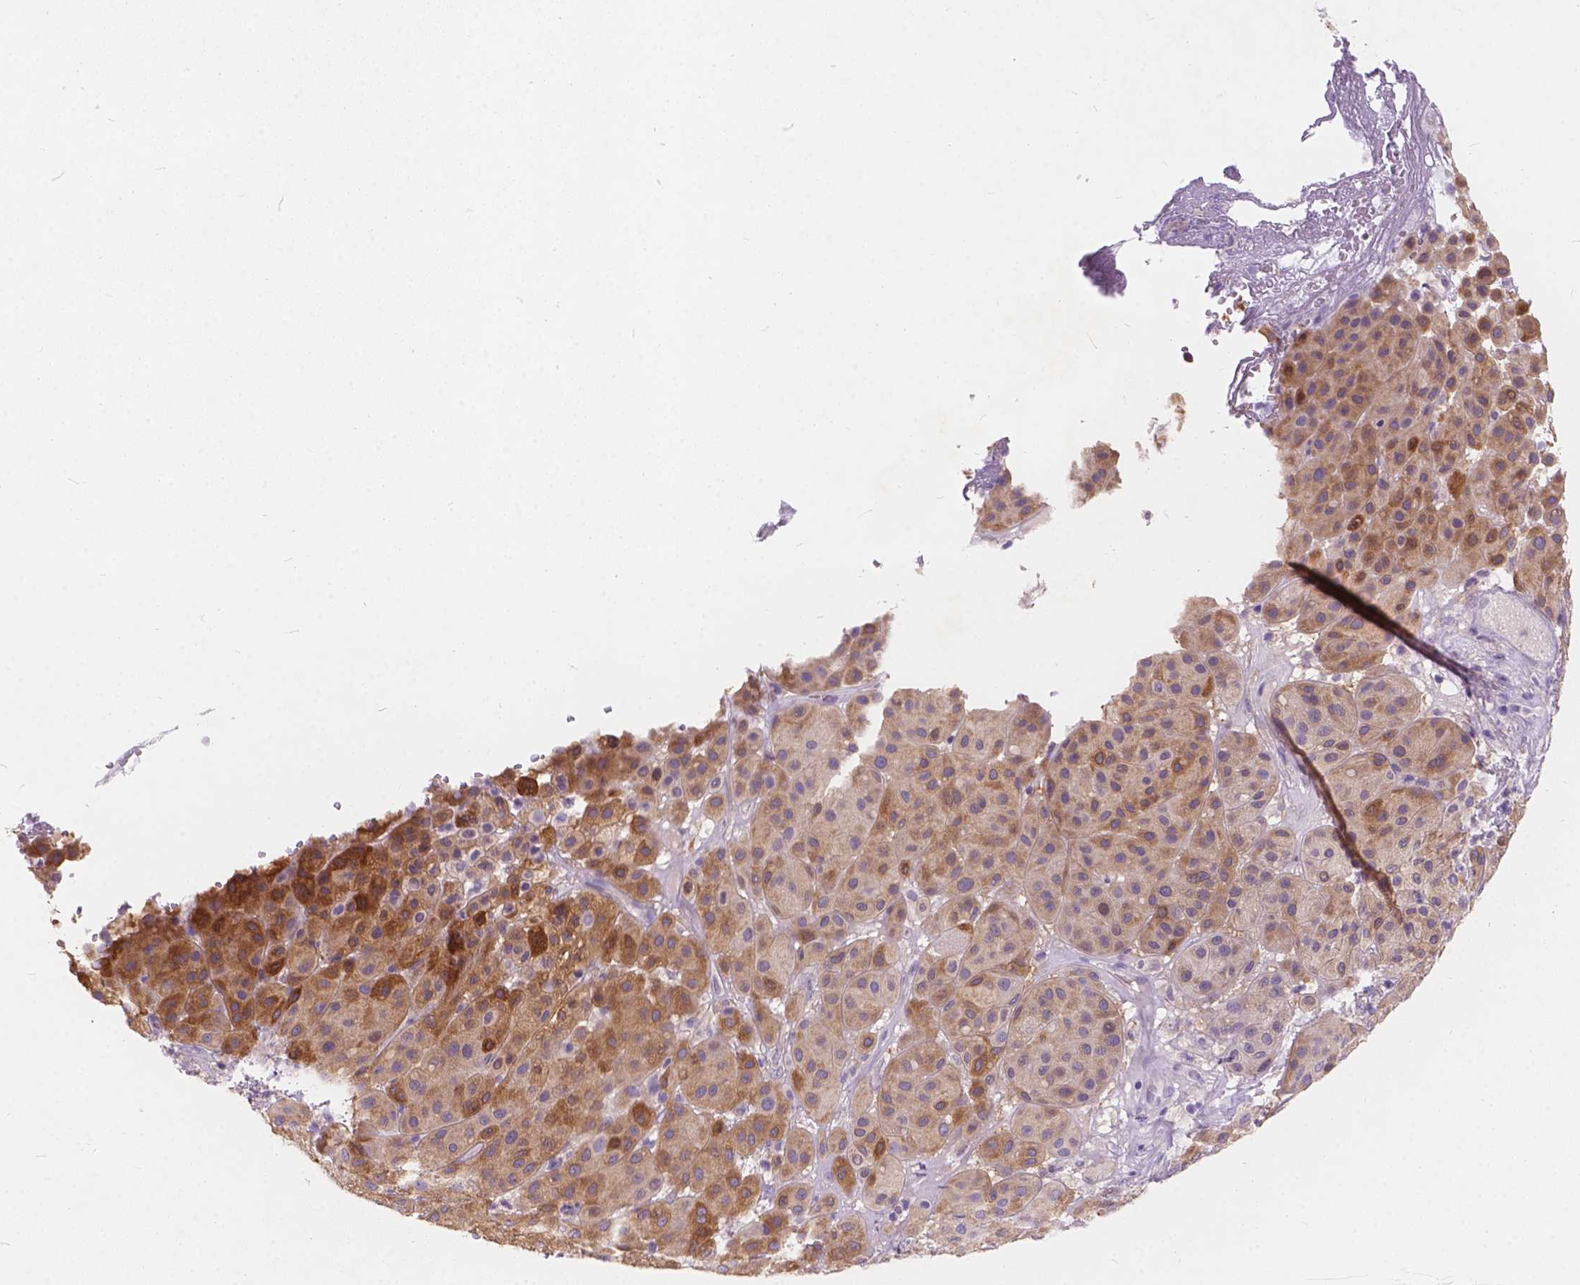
{"staining": {"intensity": "weak", "quantity": ">75%", "location": "cytoplasmic/membranous"}, "tissue": "melanoma", "cell_type": "Tumor cells", "image_type": "cancer", "snomed": [{"axis": "morphology", "description": "Malignant melanoma, Metastatic site"}, {"axis": "topography", "description": "Smooth muscle"}], "caption": "Tumor cells exhibit low levels of weak cytoplasmic/membranous positivity in approximately >75% of cells in malignant melanoma (metastatic site). The staining was performed using DAB, with brown indicating positive protein expression. Nuclei are stained blue with hematoxylin.", "gene": "PEX11G", "patient": {"sex": "male", "age": 41}}